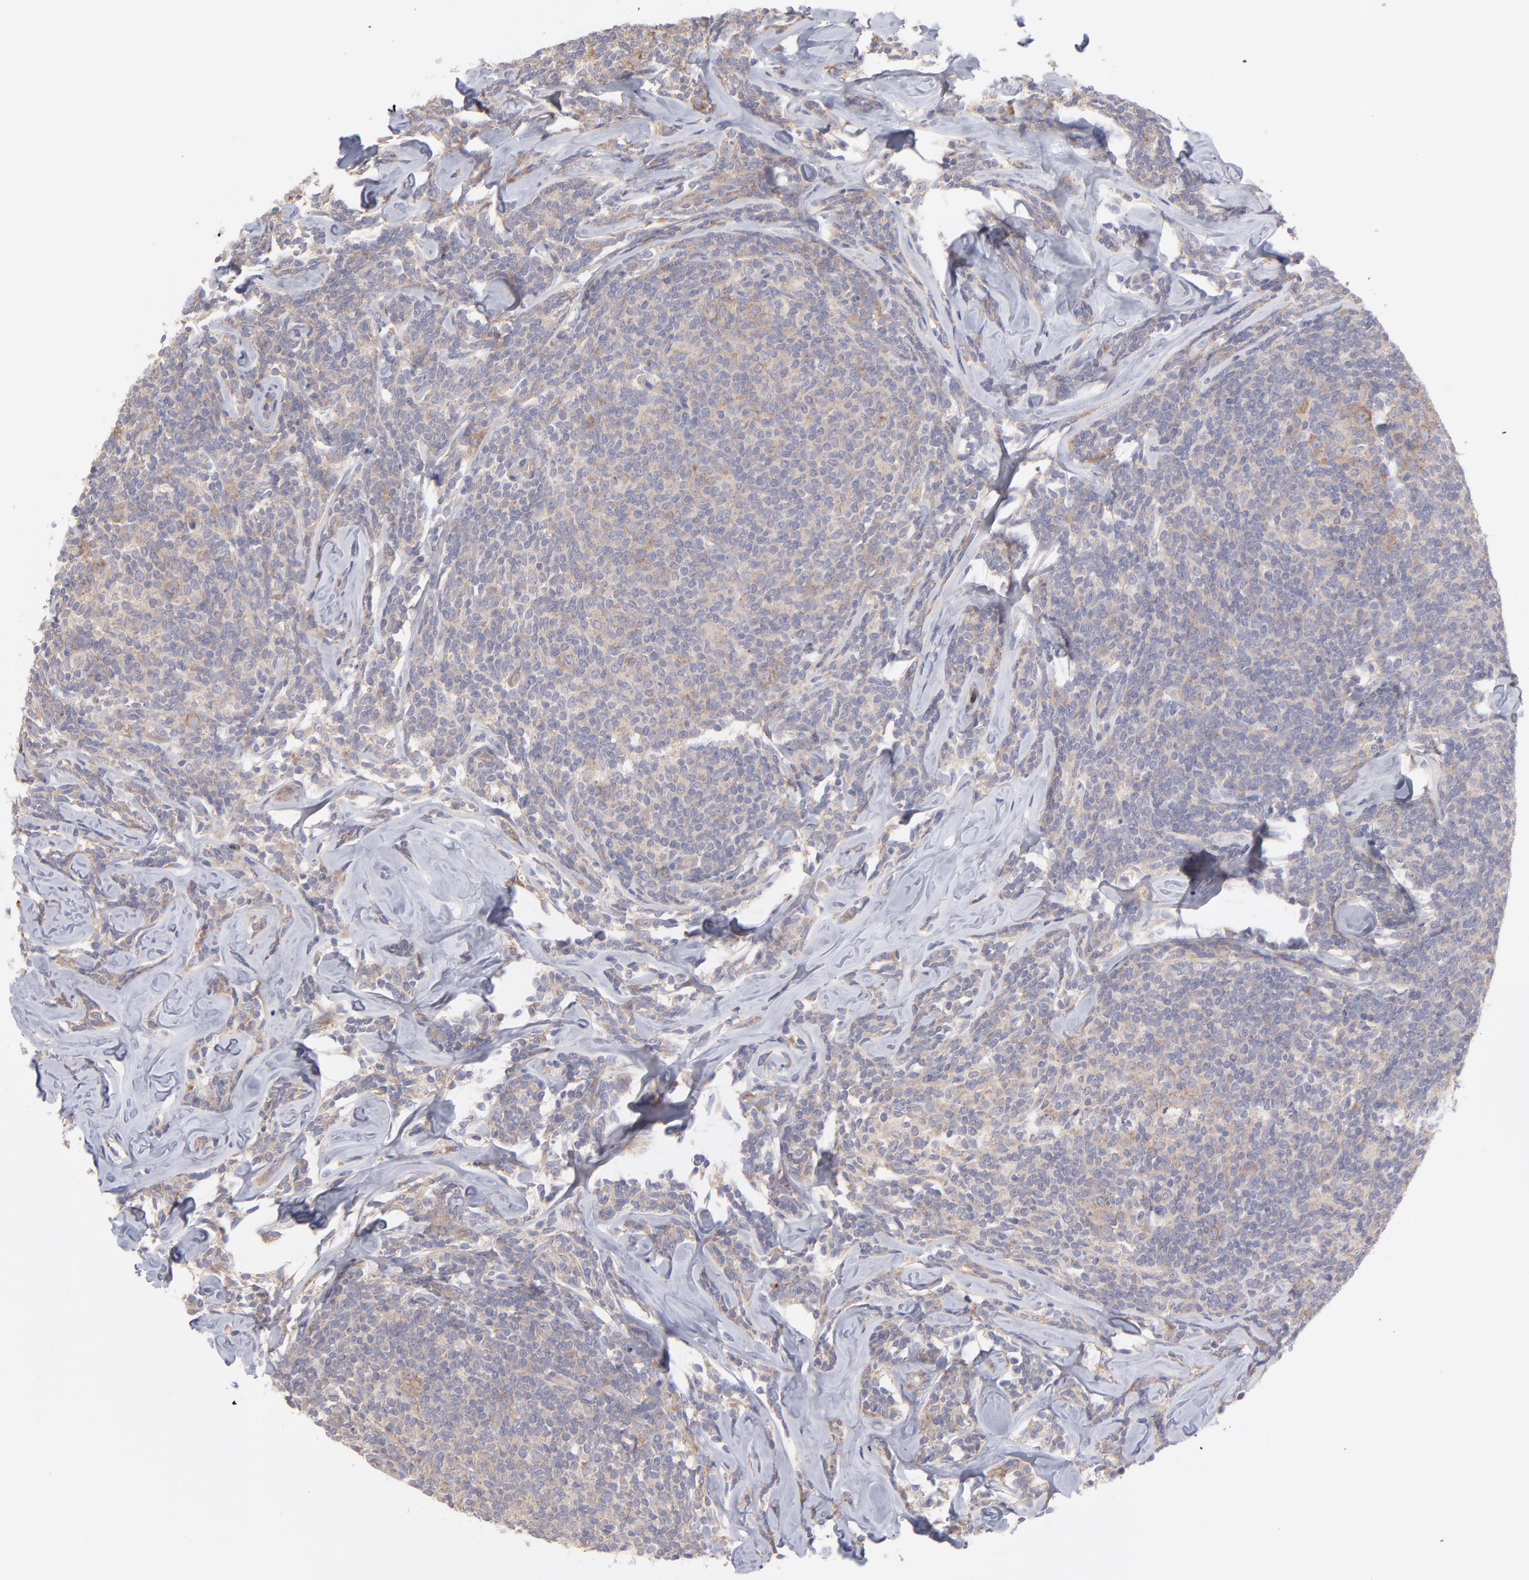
{"staining": {"intensity": "weak", "quantity": "<25%", "location": "cytoplasmic/membranous"}, "tissue": "lymphoma", "cell_type": "Tumor cells", "image_type": "cancer", "snomed": [{"axis": "morphology", "description": "Malignant lymphoma, non-Hodgkin's type, Low grade"}, {"axis": "topography", "description": "Lymph node"}], "caption": "This is an immunohistochemistry (IHC) micrograph of human lymphoma. There is no expression in tumor cells.", "gene": "RPLP0", "patient": {"sex": "female", "age": 56}}